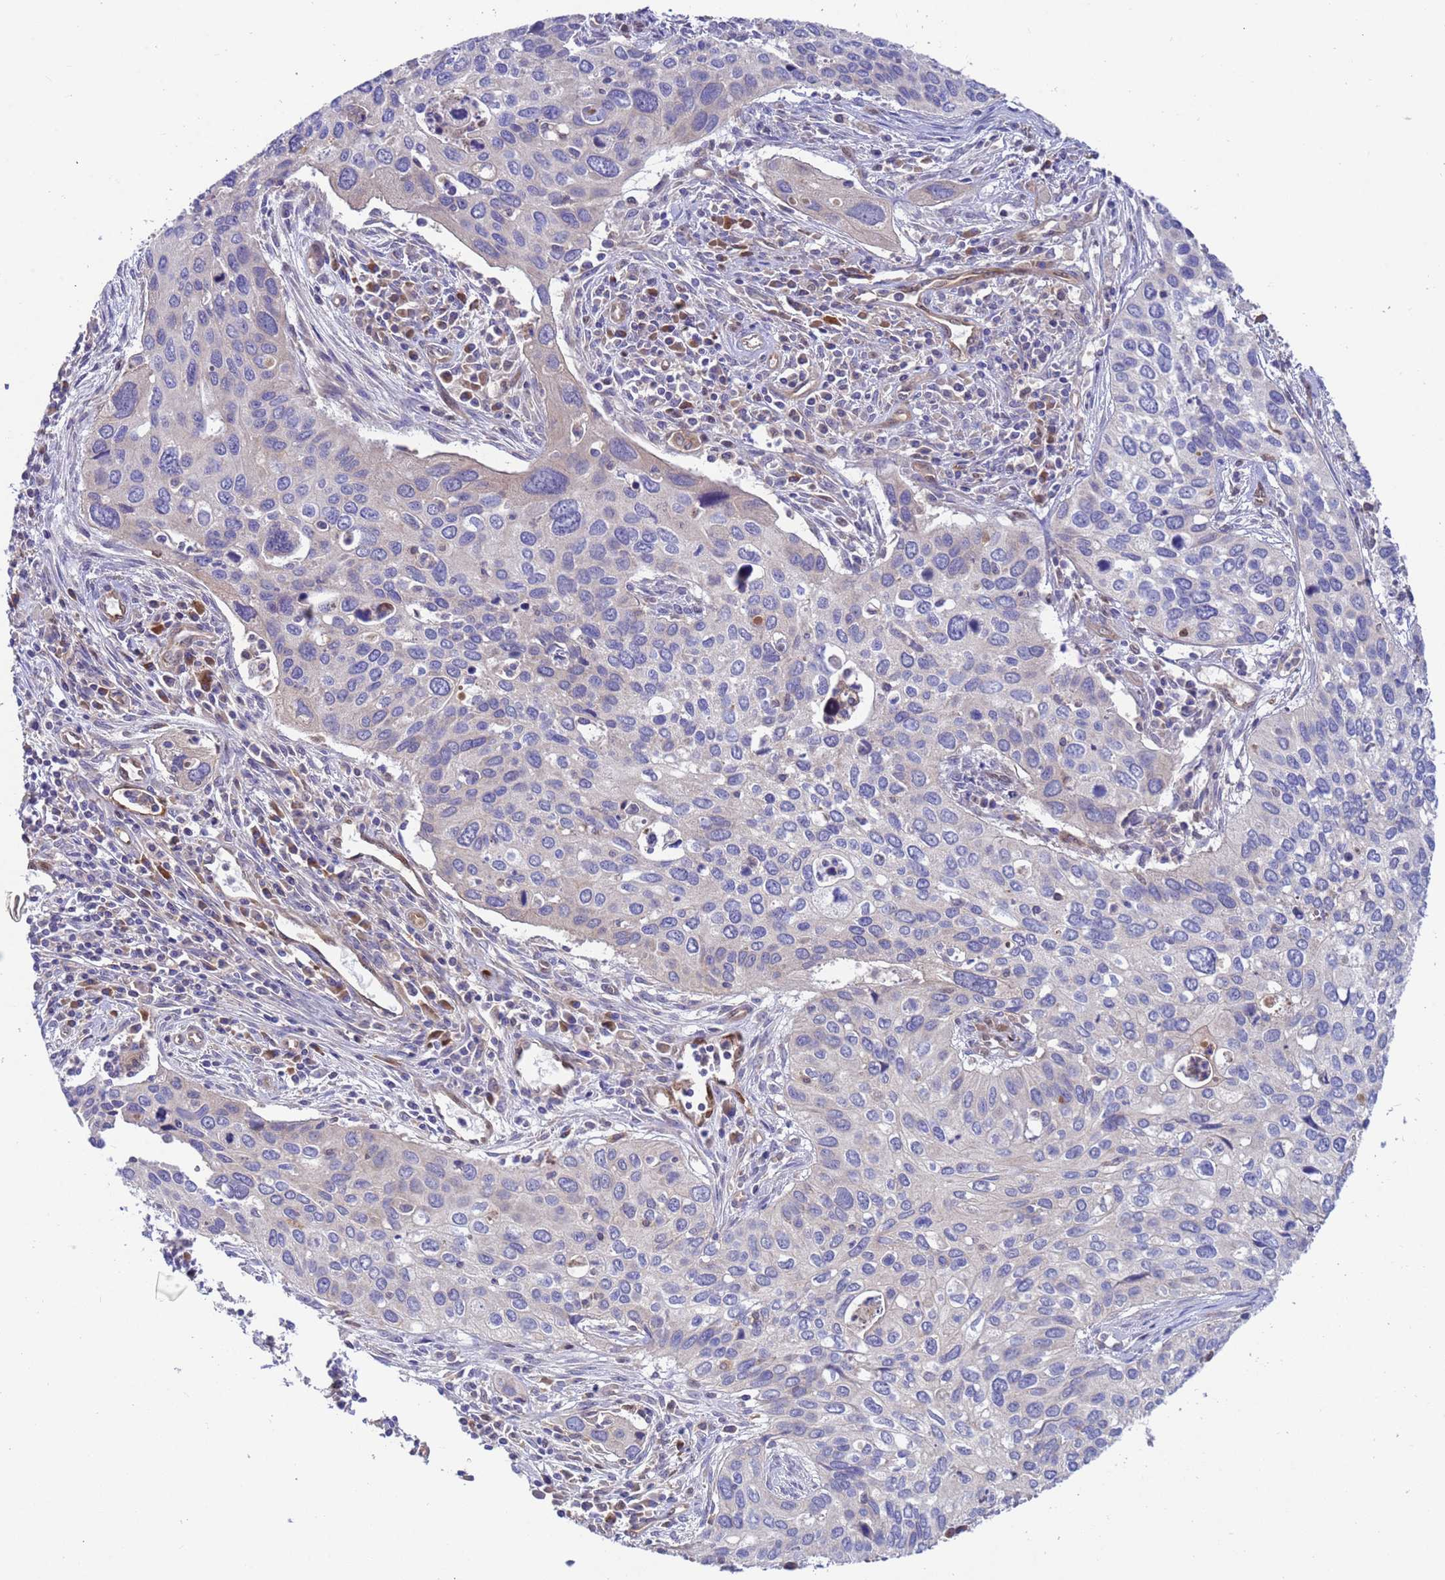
{"staining": {"intensity": "negative", "quantity": "none", "location": "none"}, "tissue": "cervical cancer", "cell_type": "Tumor cells", "image_type": "cancer", "snomed": [{"axis": "morphology", "description": "Squamous cell carcinoma, NOS"}, {"axis": "topography", "description": "Cervix"}], "caption": "Cervical cancer was stained to show a protein in brown. There is no significant positivity in tumor cells.", "gene": "FOXRED1", "patient": {"sex": "female", "age": 55}}